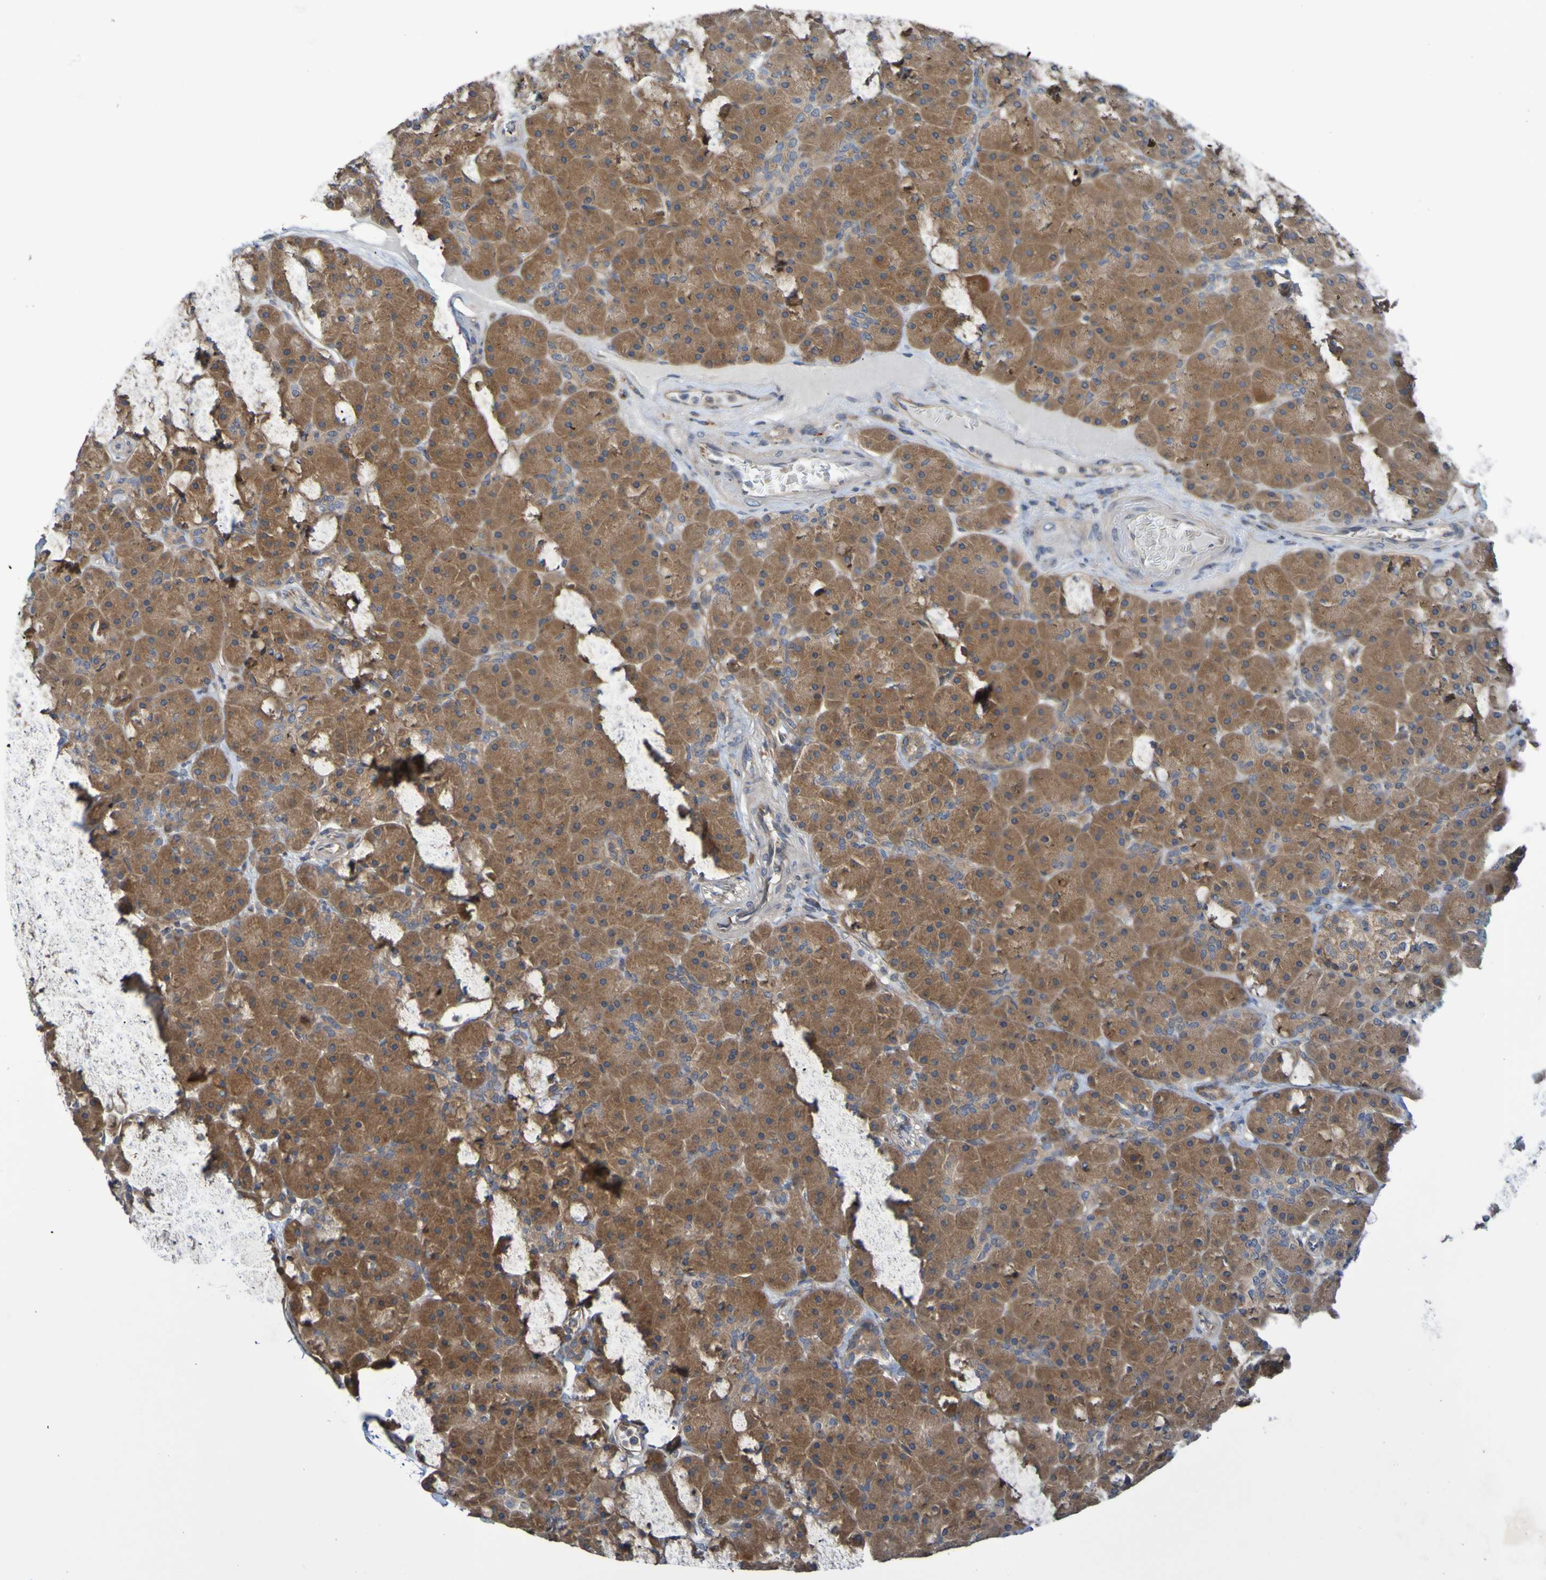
{"staining": {"intensity": "moderate", "quantity": ">75%", "location": "cytoplasmic/membranous"}, "tissue": "pancreas", "cell_type": "Exocrine glandular cells", "image_type": "normal", "snomed": [{"axis": "morphology", "description": "Normal tissue, NOS"}, {"axis": "topography", "description": "Pancreas"}], "caption": "Immunohistochemical staining of unremarkable human pancreas shows moderate cytoplasmic/membranous protein expression in approximately >75% of exocrine glandular cells.", "gene": "SDK1", "patient": {"sex": "male", "age": 66}}